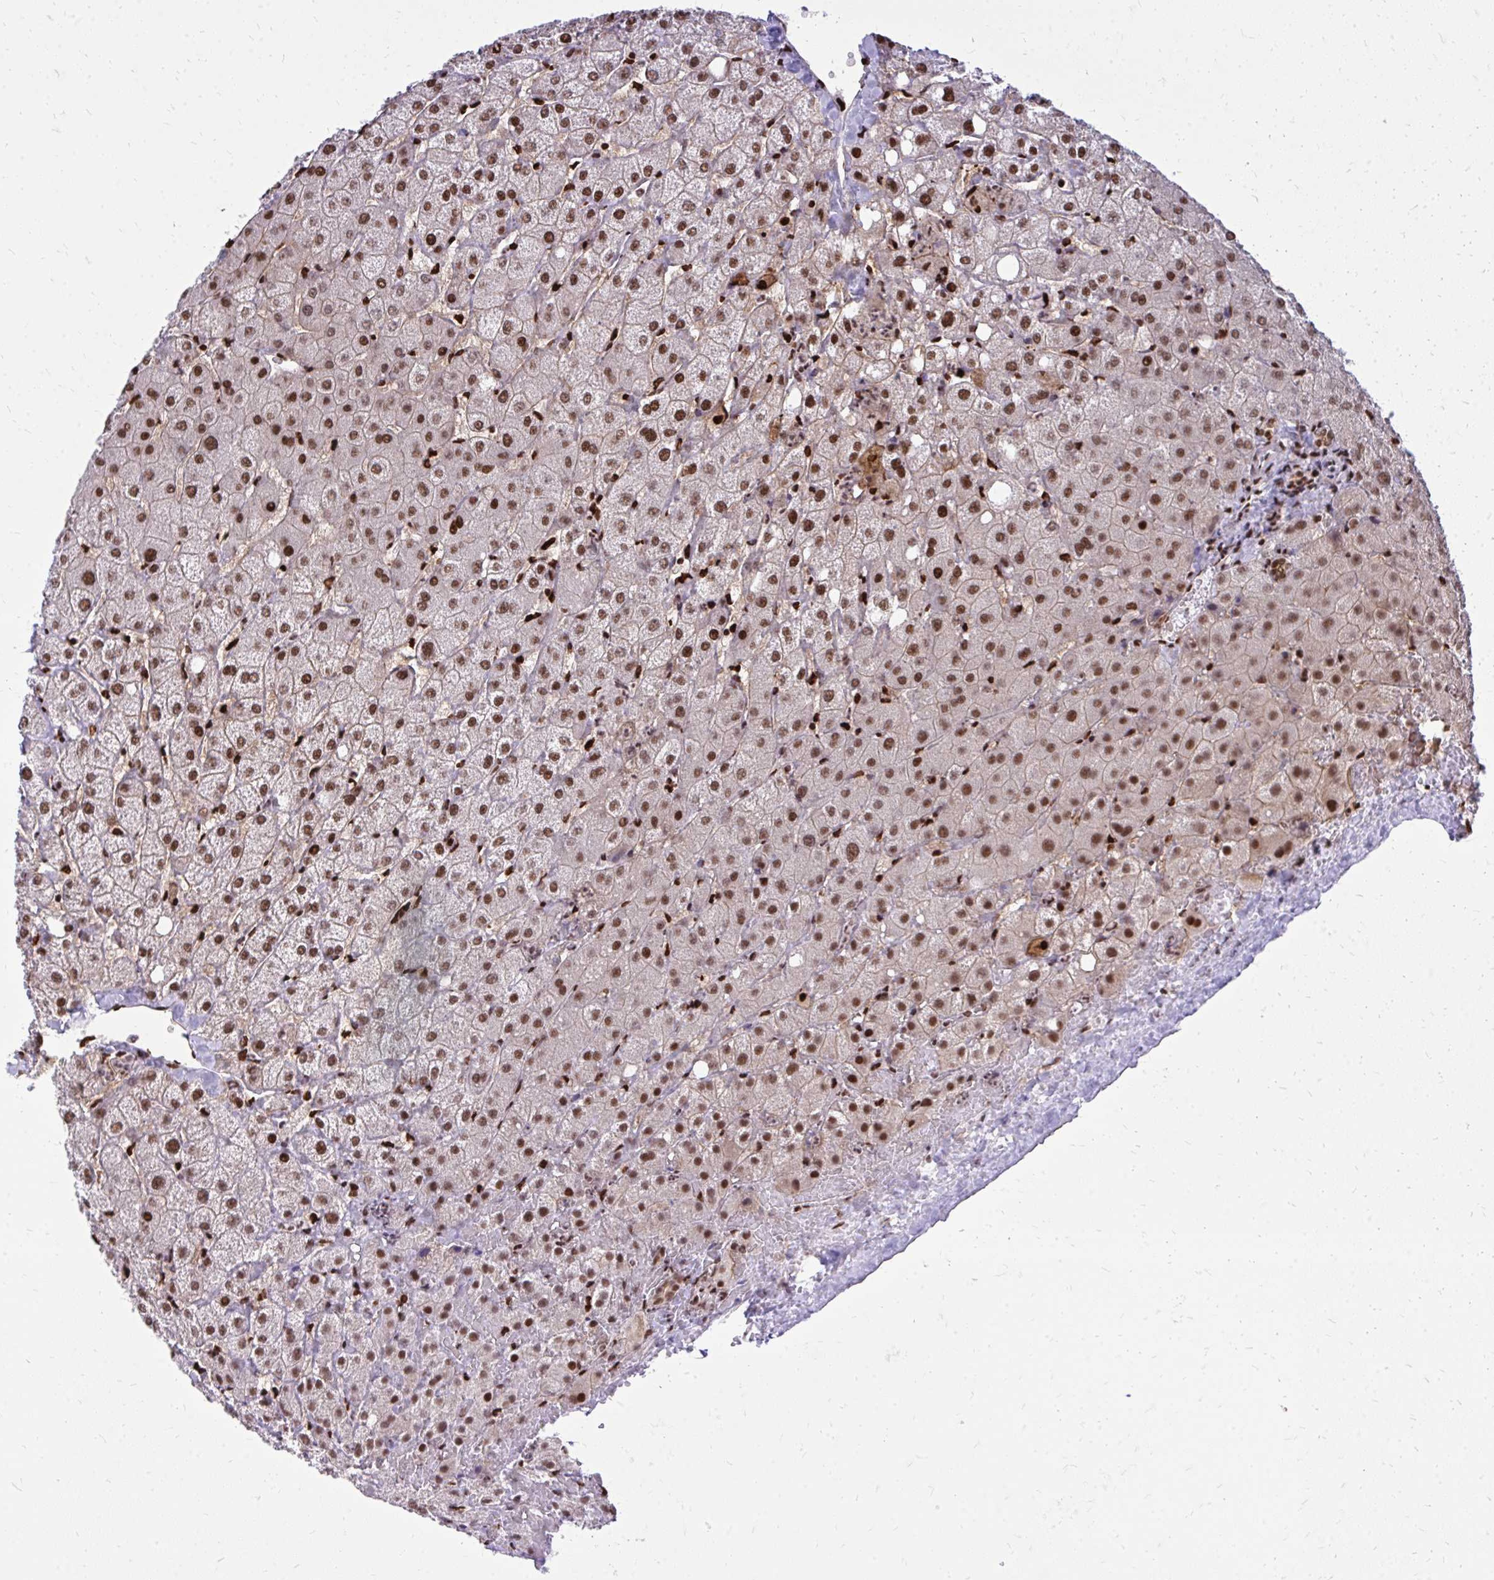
{"staining": {"intensity": "strong", "quantity": ">75%", "location": "nuclear"}, "tissue": "liver", "cell_type": "Cholangiocytes", "image_type": "normal", "snomed": [{"axis": "morphology", "description": "Normal tissue, NOS"}, {"axis": "topography", "description": "Liver"}], "caption": "Immunohistochemistry micrograph of normal liver: liver stained using IHC reveals high levels of strong protein expression localized specifically in the nuclear of cholangiocytes, appearing as a nuclear brown color.", "gene": "TBL1Y", "patient": {"sex": "female", "age": 54}}